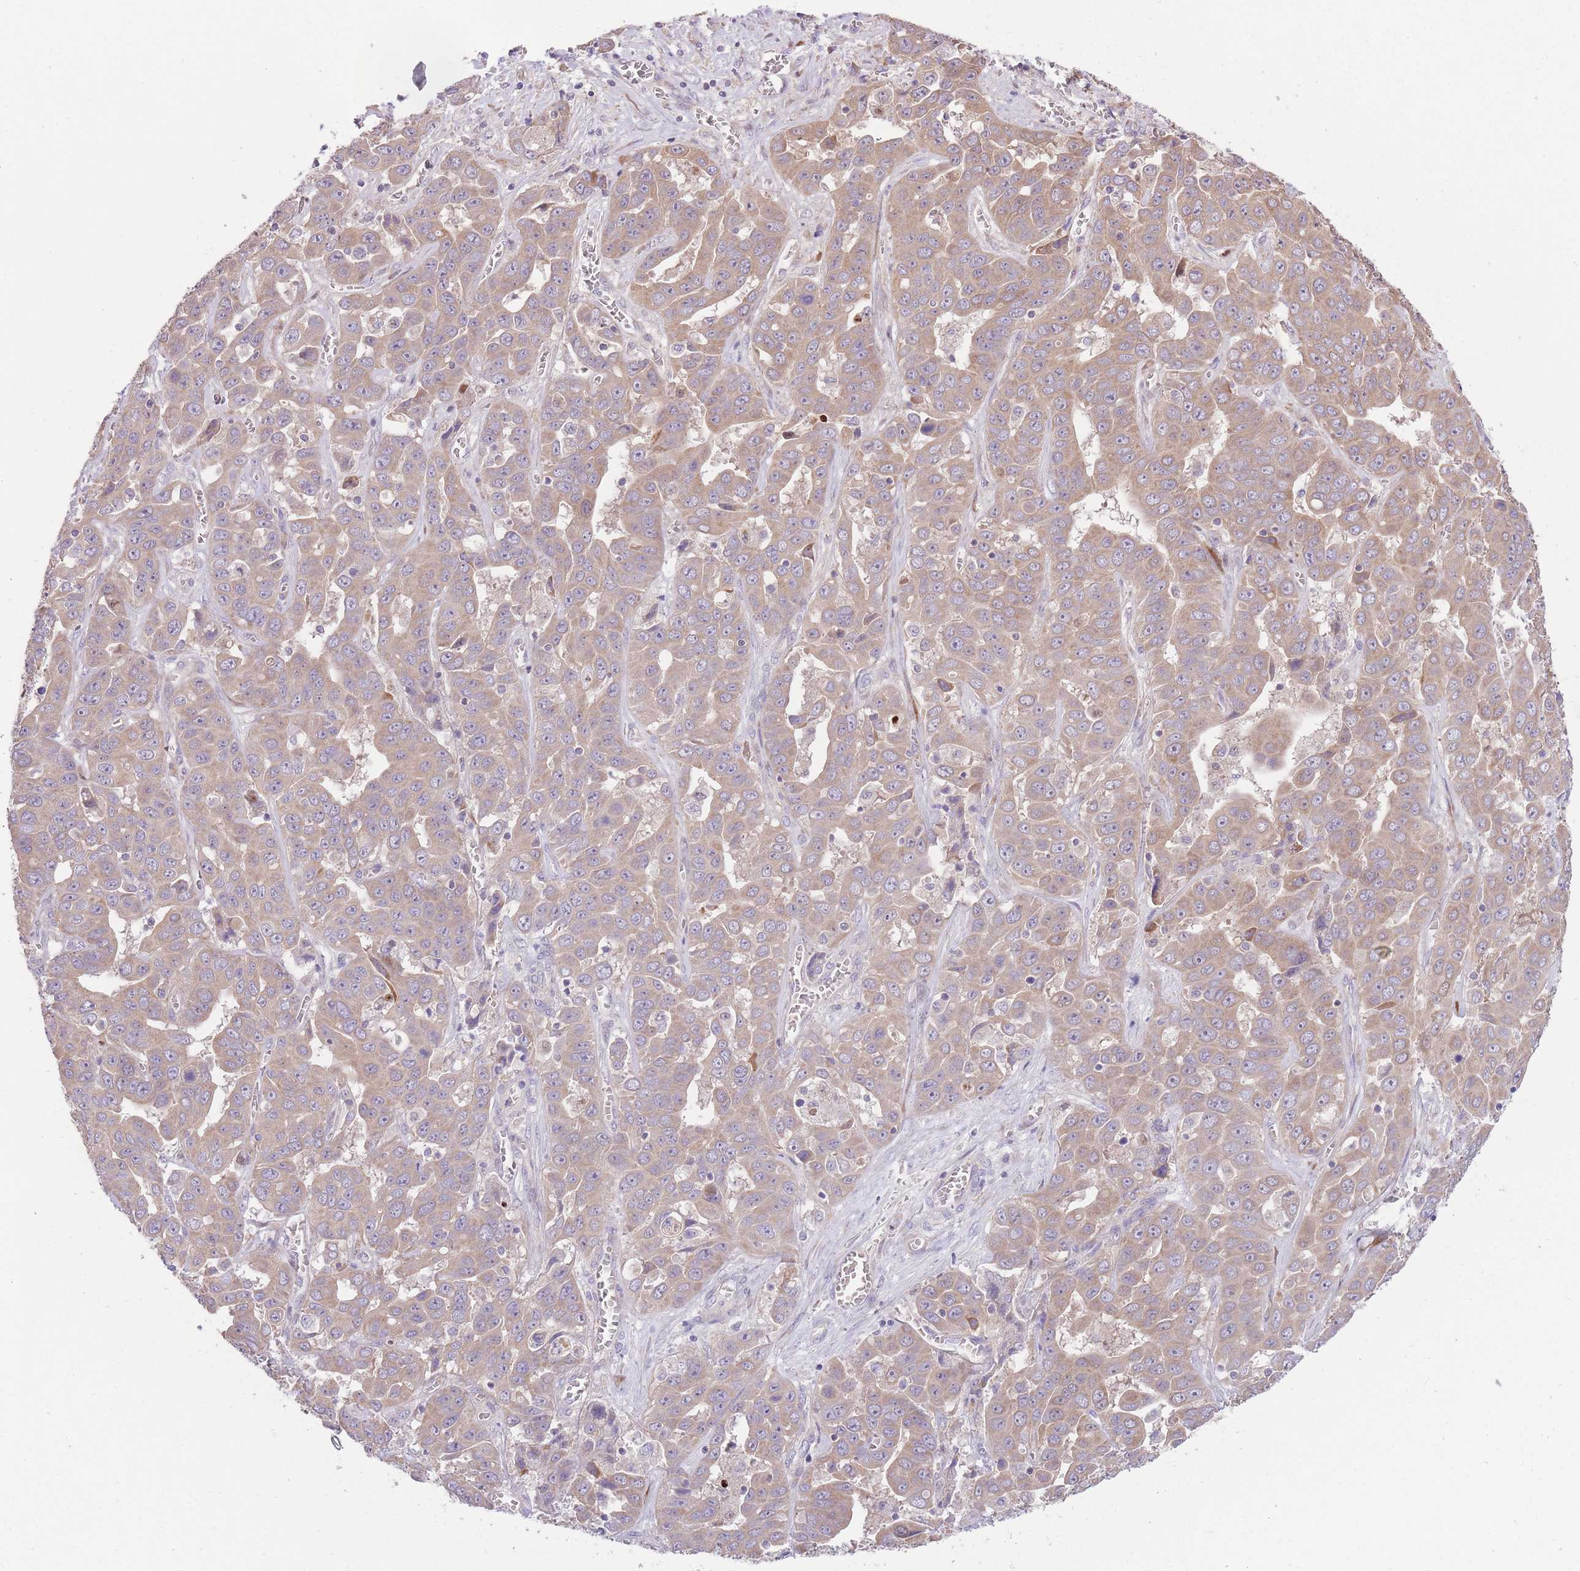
{"staining": {"intensity": "moderate", "quantity": "25%-75%", "location": "cytoplasmic/membranous"}, "tissue": "liver cancer", "cell_type": "Tumor cells", "image_type": "cancer", "snomed": [{"axis": "morphology", "description": "Cholangiocarcinoma"}, {"axis": "topography", "description": "Liver"}], "caption": "DAB (3,3'-diaminobenzidine) immunohistochemical staining of human liver cancer (cholangiocarcinoma) reveals moderate cytoplasmic/membranous protein staining in about 25%-75% of tumor cells. (Stains: DAB (3,3'-diaminobenzidine) in brown, nuclei in blue, Microscopy: brightfield microscopy at high magnification).", "gene": "BOLA2B", "patient": {"sex": "female", "age": 52}}